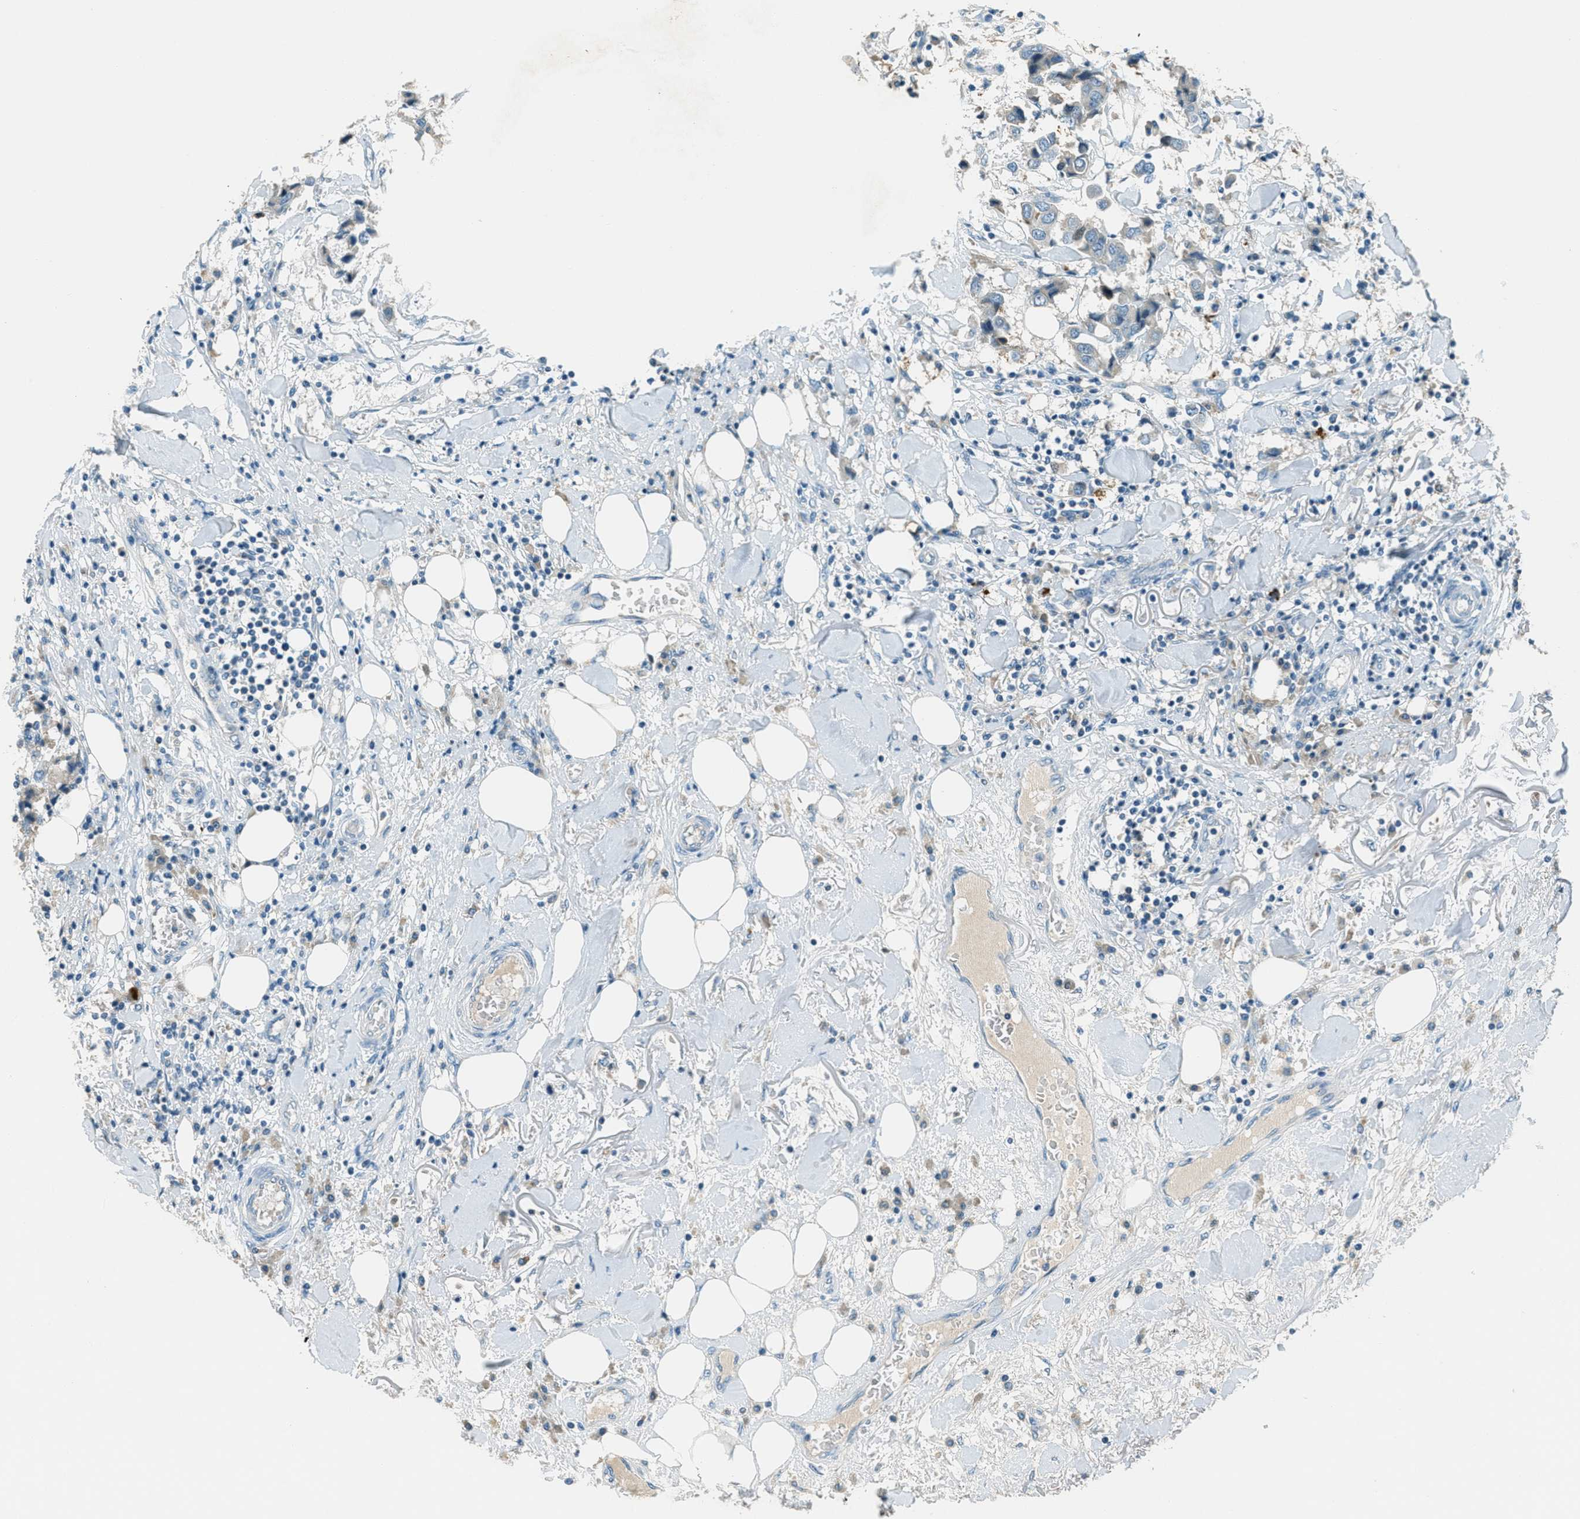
{"staining": {"intensity": "negative", "quantity": "none", "location": "none"}, "tissue": "breast cancer", "cell_type": "Tumor cells", "image_type": "cancer", "snomed": [{"axis": "morphology", "description": "Duct carcinoma"}, {"axis": "topography", "description": "Breast"}], "caption": "DAB immunohistochemical staining of human breast infiltrating ductal carcinoma shows no significant positivity in tumor cells. (Stains: DAB immunohistochemistry (IHC) with hematoxylin counter stain, Microscopy: brightfield microscopy at high magnification).", "gene": "MSLN", "patient": {"sex": "female", "age": 80}}